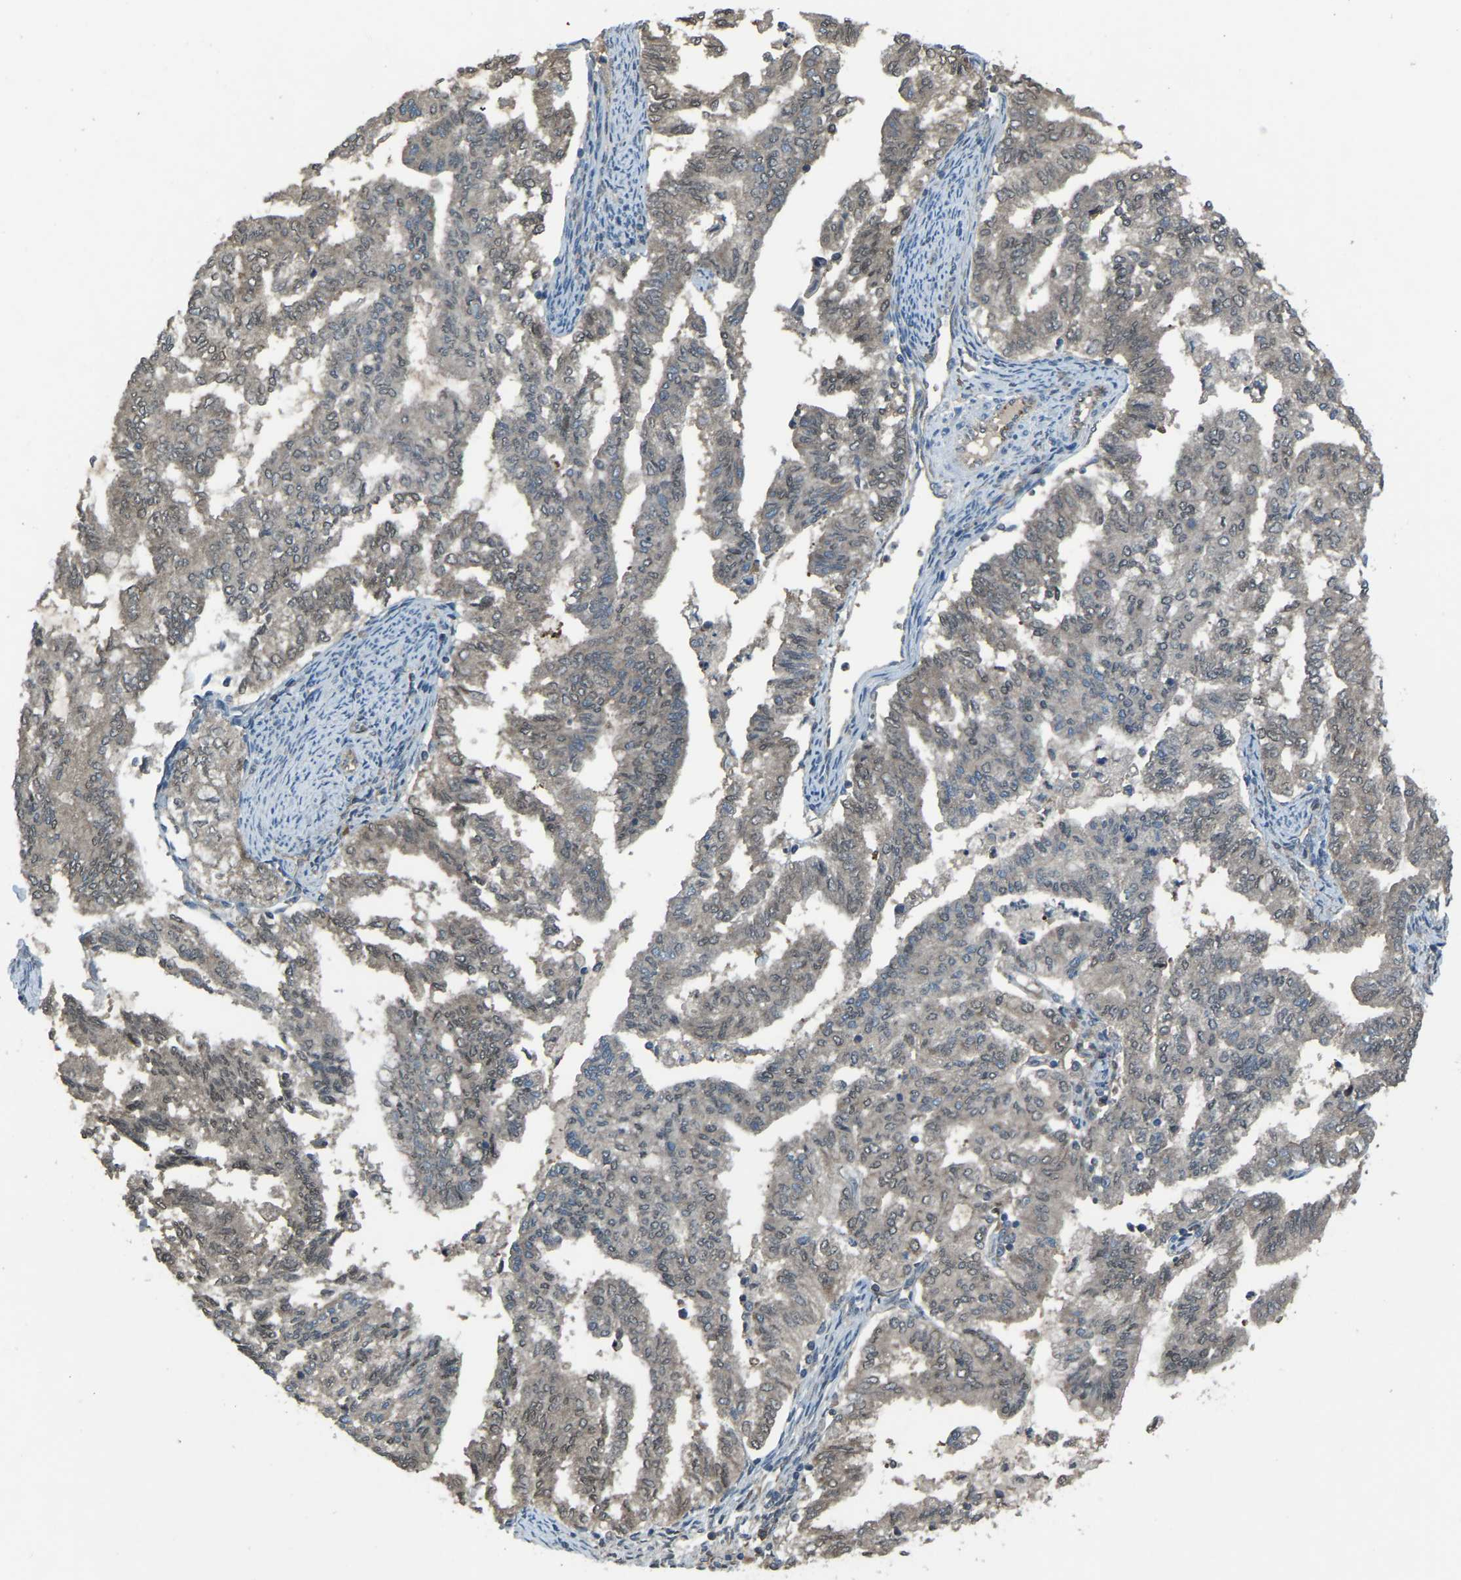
{"staining": {"intensity": "weak", "quantity": ">75%", "location": "cytoplasmic/membranous"}, "tissue": "endometrial cancer", "cell_type": "Tumor cells", "image_type": "cancer", "snomed": [{"axis": "morphology", "description": "Adenocarcinoma, NOS"}, {"axis": "topography", "description": "Endometrium"}], "caption": "This histopathology image reveals endometrial cancer stained with IHC to label a protein in brown. The cytoplasmic/membranous of tumor cells show weak positivity for the protein. Nuclei are counter-stained blue.", "gene": "AIMP1", "patient": {"sex": "female", "age": 79}}